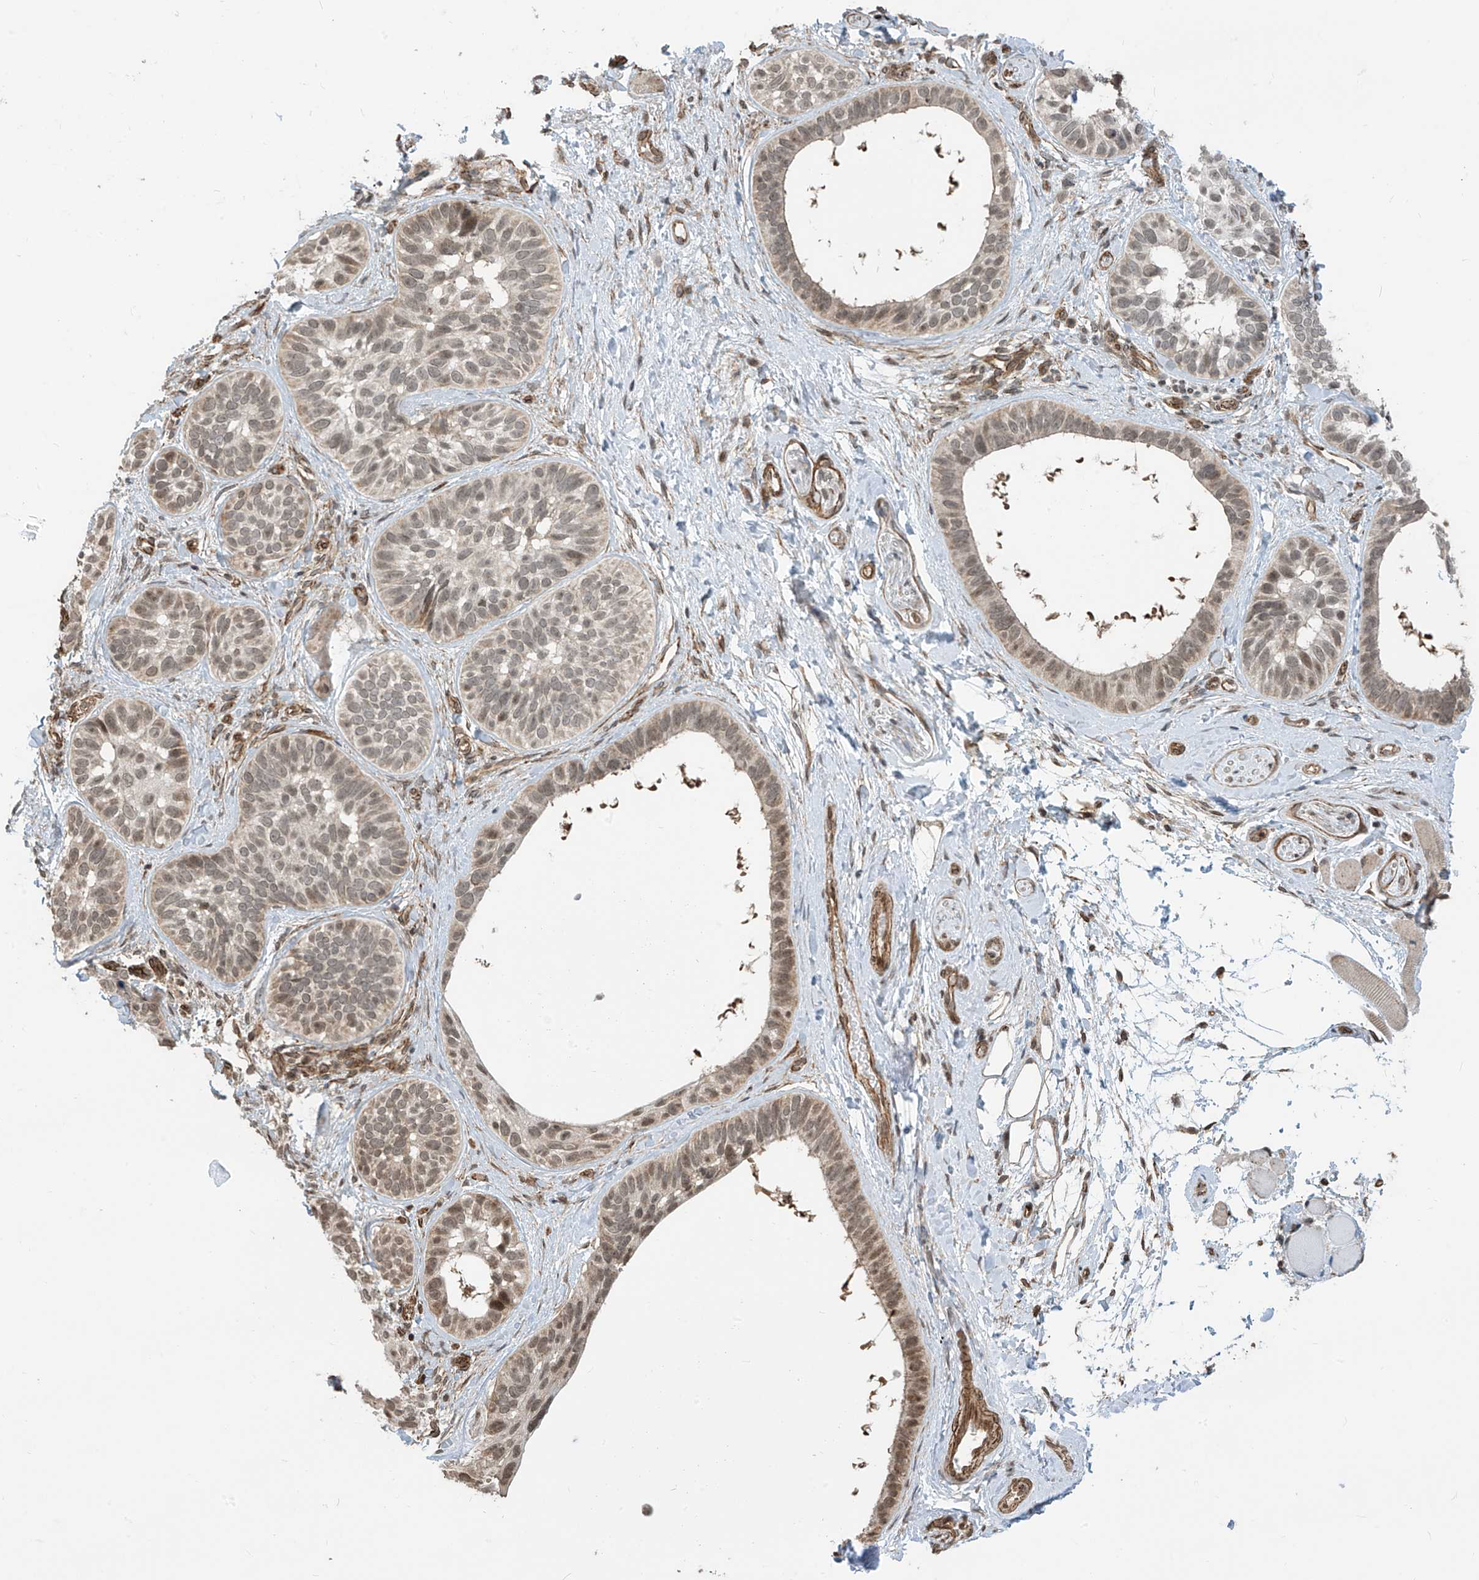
{"staining": {"intensity": "weak", "quantity": ">75%", "location": "cytoplasmic/membranous,nuclear"}, "tissue": "skin cancer", "cell_type": "Tumor cells", "image_type": "cancer", "snomed": [{"axis": "morphology", "description": "Basal cell carcinoma"}, {"axis": "topography", "description": "Skin"}], "caption": "Skin basal cell carcinoma stained for a protein exhibits weak cytoplasmic/membranous and nuclear positivity in tumor cells. (DAB (3,3'-diaminobenzidine) = brown stain, brightfield microscopy at high magnification).", "gene": "METAP1D", "patient": {"sex": "male", "age": 62}}